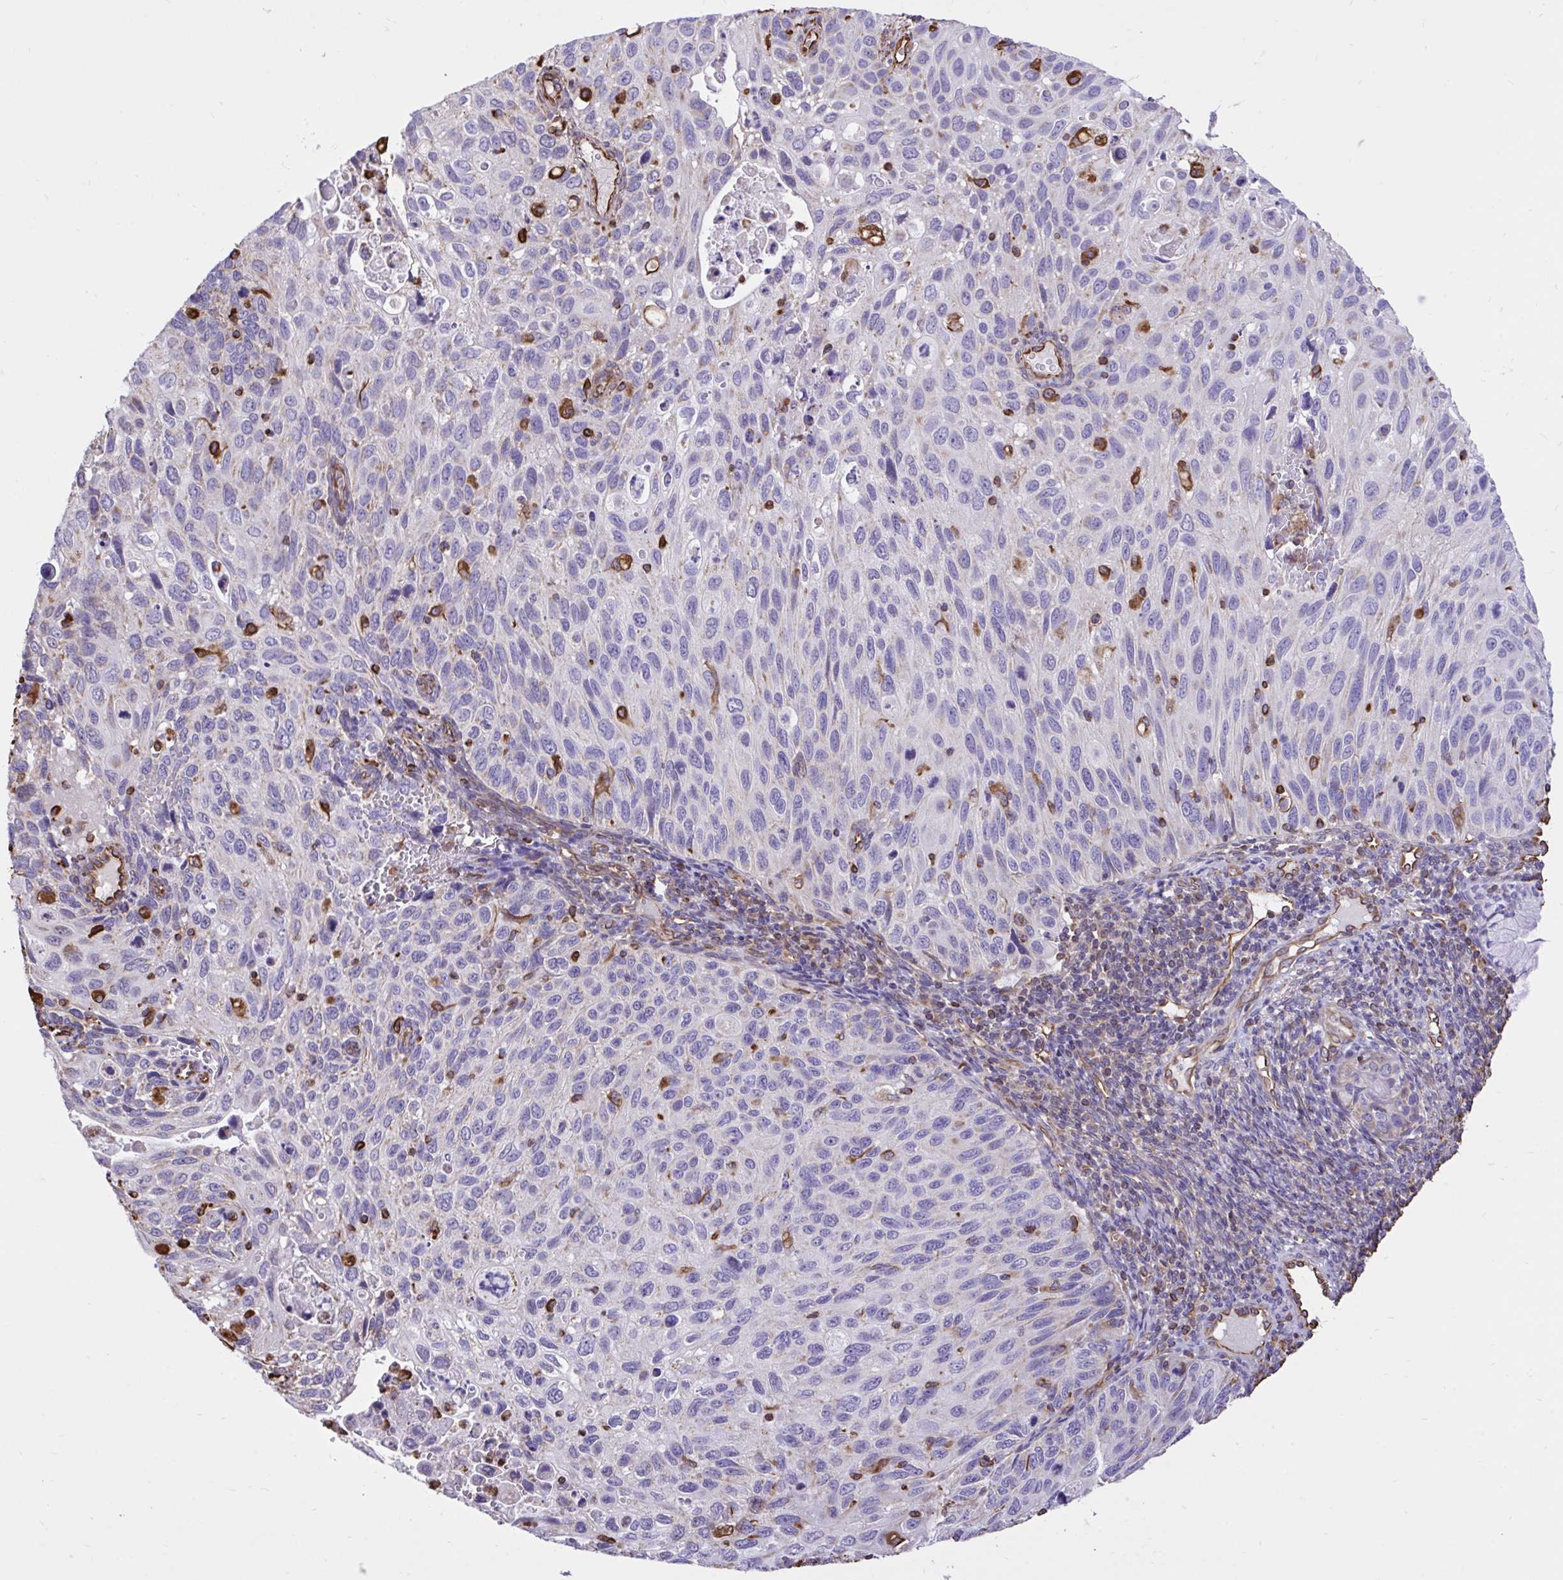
{"staining": {"intensity": "negative", "quantity": "none", "location": "none"}, "tissue": "cervical cancer", "cell_type": "Tumor cells", "image_type": "cancer", "snomed": [{"axis": "morphology", "description": "Squamous cell carcinoma, NOS"}, {"axis": "topography", "description": "Cervix"}], "caption": "High magnification brightfield microscopy of squamous cell carcinoma (cervical) stained with DAB (brown) and counterstained with hematoxylin (blue): tumor cells show no significant expression.", "gene": "RNF103", "patient": {"sex": "female", "age": 70}}